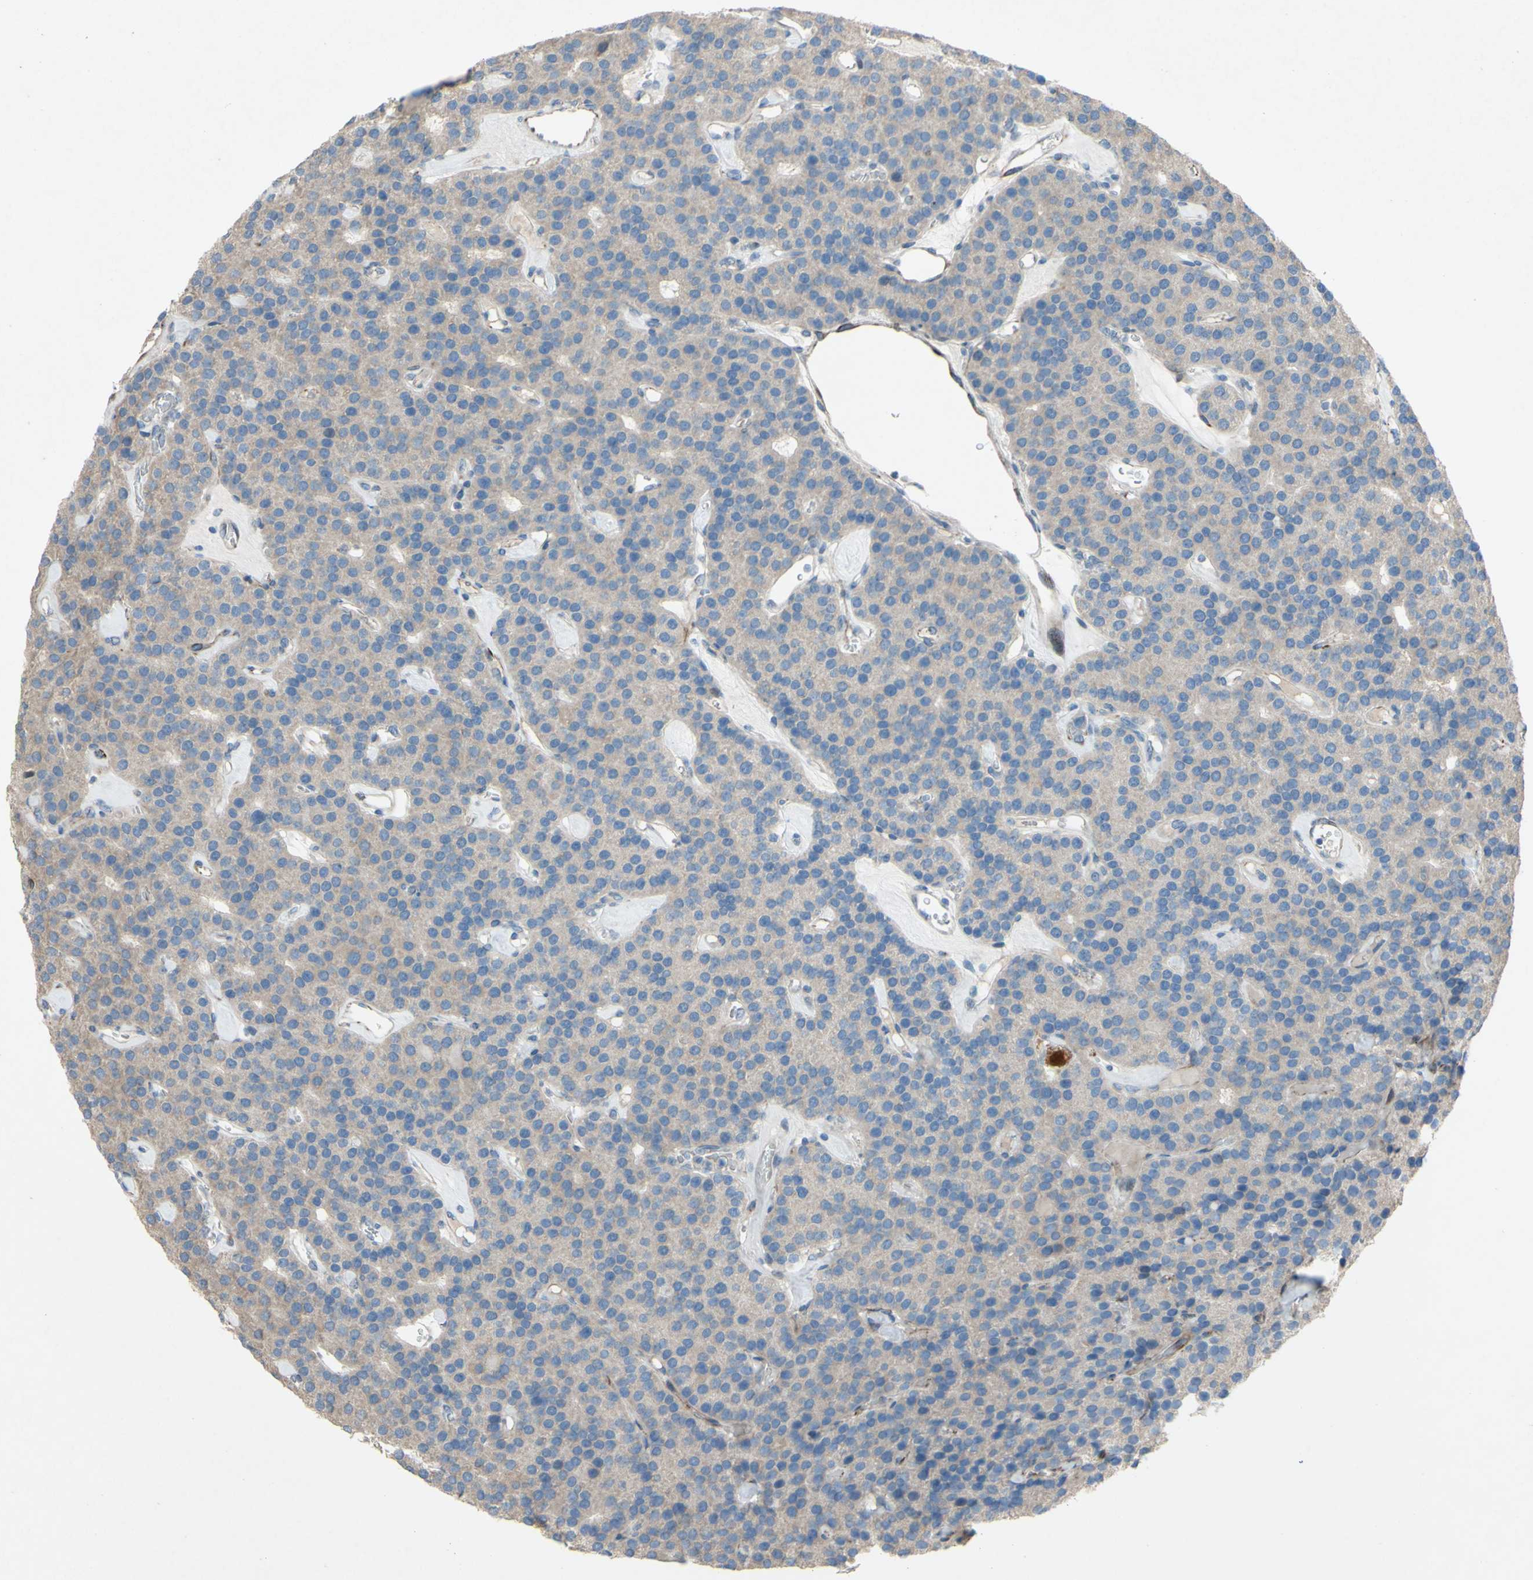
{"staining": {"intensity": "weak", "quantity": "25%-75%", "location": "cytoplasmic/membranous"}, "tissue": "parathyroid gland", "cell_type": "Glandular cells", "image_type": "normal", "snomed": [{"axis": "morphology", "description": "Normal tissue, NOS"}, {"axis": "morphology", "description": "Adenoma, NOS"}, {"axis": "topography", "description": "Parathyroid gland"}], "caption": "Protein expression analysis of normal parathyroid gland exhibits weak cytoplasmic/membranous positivity in approximately 25%-75% of glandular cells.", "gene": "CDCP1", "patient": {"sex": "female", "age": 86}}